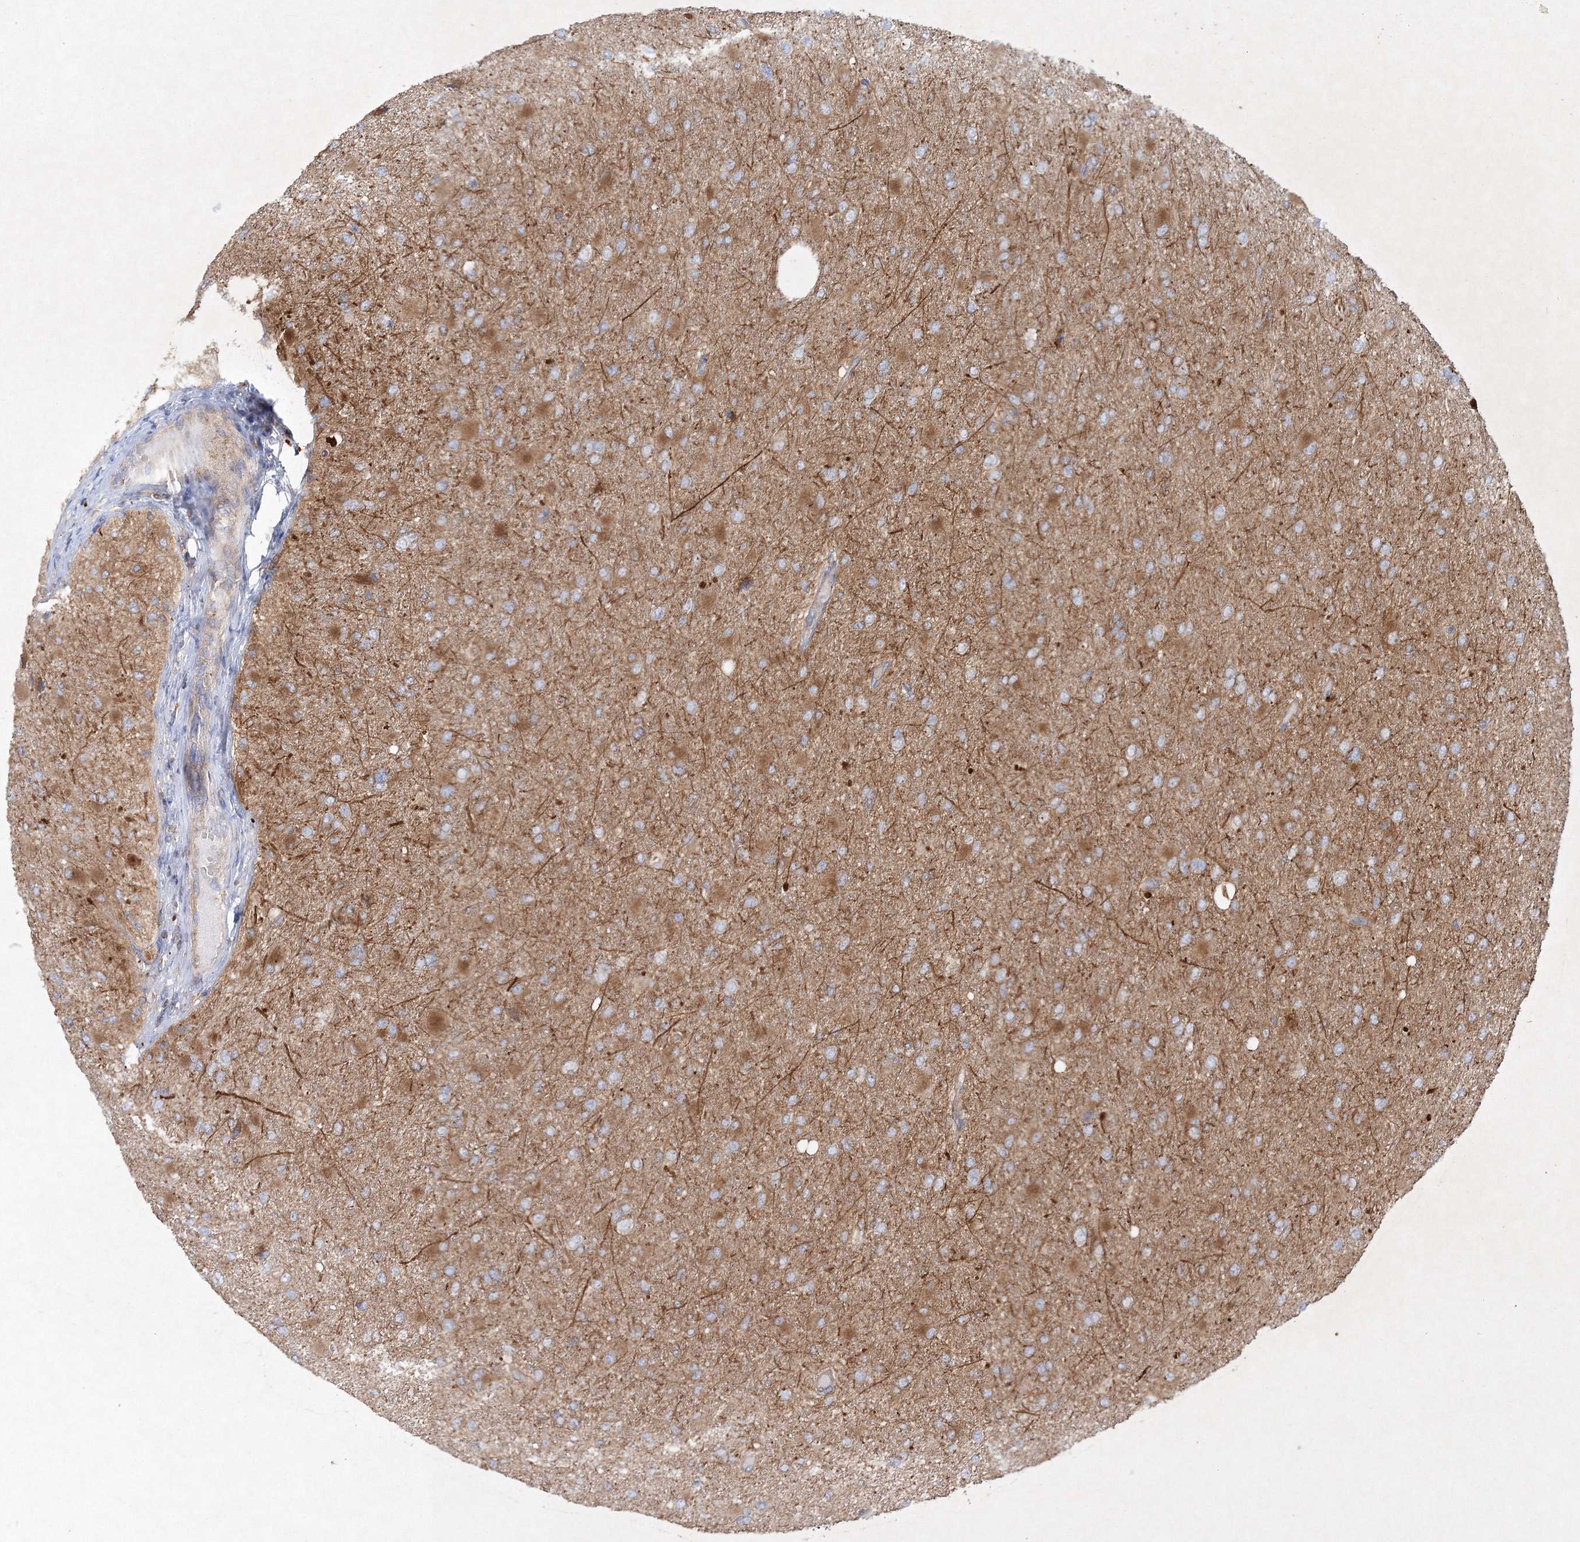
{"staining": {"intensity": "moderate", "quantity": ">75%", "location": "cytoplasmic/membranous"}, "tissue": "glioma", "cell_type": "Tumor cells", "image_type": "cancer", "snomed": [{"axis": "morphology", "description": "Glioma, malignant, High grade"}, {"axis": "topography", "description": "Cerebral cortex"}], "caption": "Protein analysis of glioma tissue exhibits moderate cytoplasmic/membranous expression in approximately >75% of tumor cells.", "gene": "WDR37", "patient": {"sex": "female", "age": 36}}